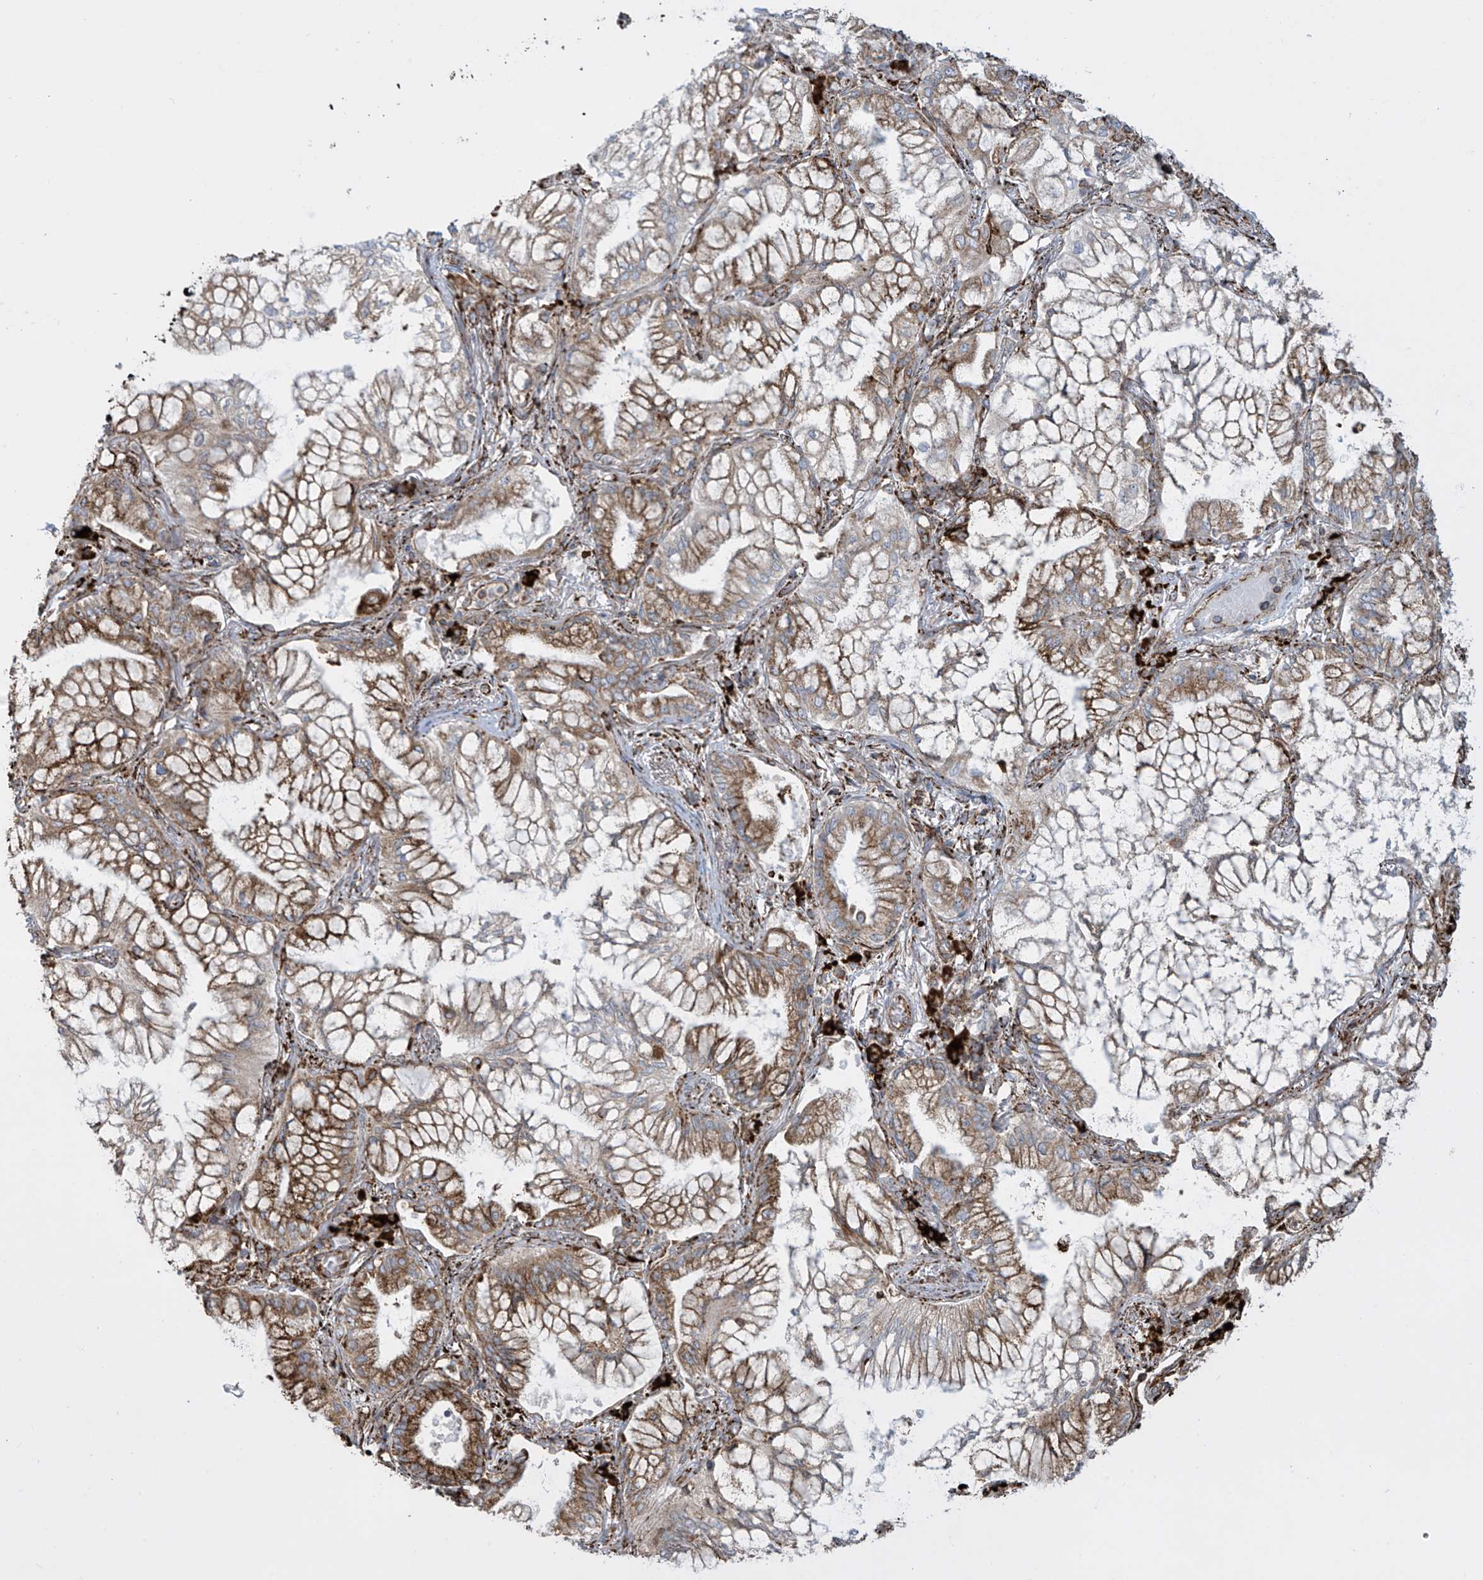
{"staining": {"intensity": "moderate", "quantity": ">75%", "location": "cytoplasmic/membranous"}, "tissue": "lung cancer", "cell_type": "Tumor cells", "image_type": "cancer", "snomed": [{"axis": "morphology", "description": "Adenocarcinoma, NOS"}, {"axis": "topography", "description": "Lung"}], "caption": "Immunohistochemistry of lung adenocarcinoma demonstrates medium levels of moderate cytoplasmic/membranous staining in about >75% of tumor cells.", "gene": "MX1", "patient": {"sex": "female", "age": 70}}